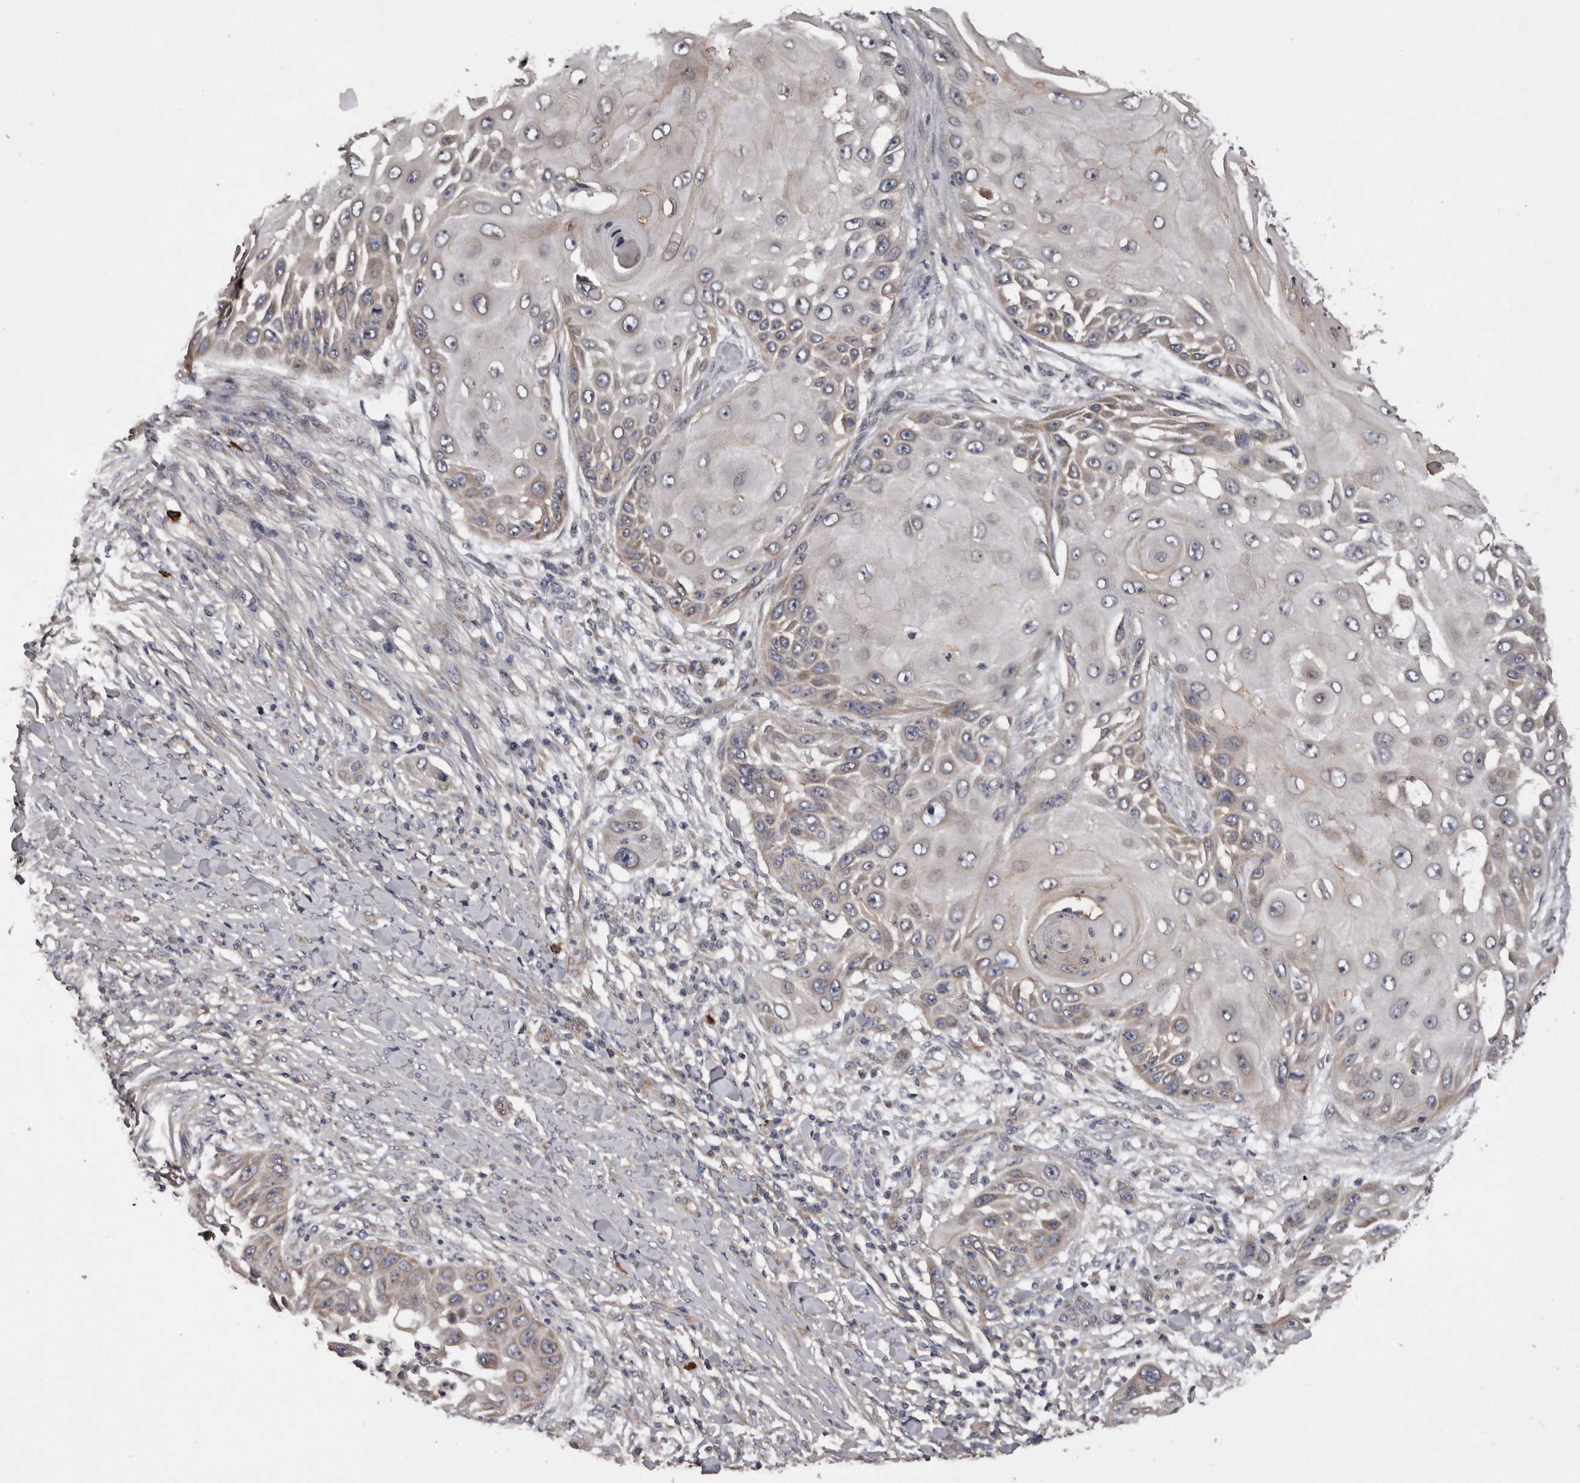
{"staining": {"intensity": "weak", "quantity": "25%-75%", "location": "cytoplasmic/membranous"}, "tissue": "skin cancer", "cell_type": "Tumor cells", "image_type": "cancer", "snomed": [{"axis": "morphology", "description": "Squamous cell carcinoma, NOS"}, {"axis": "topography", "description": "Skin"}], "caption": "Immunohistochemical staining of squamous cell carcinoma (skin) demonstrates low levels of weak cytoplasmic/membranous expression in about 25%-75% of tumor cells.", "gene": "ARMCX1", "patient": {"sex": "female", "age": 44}}